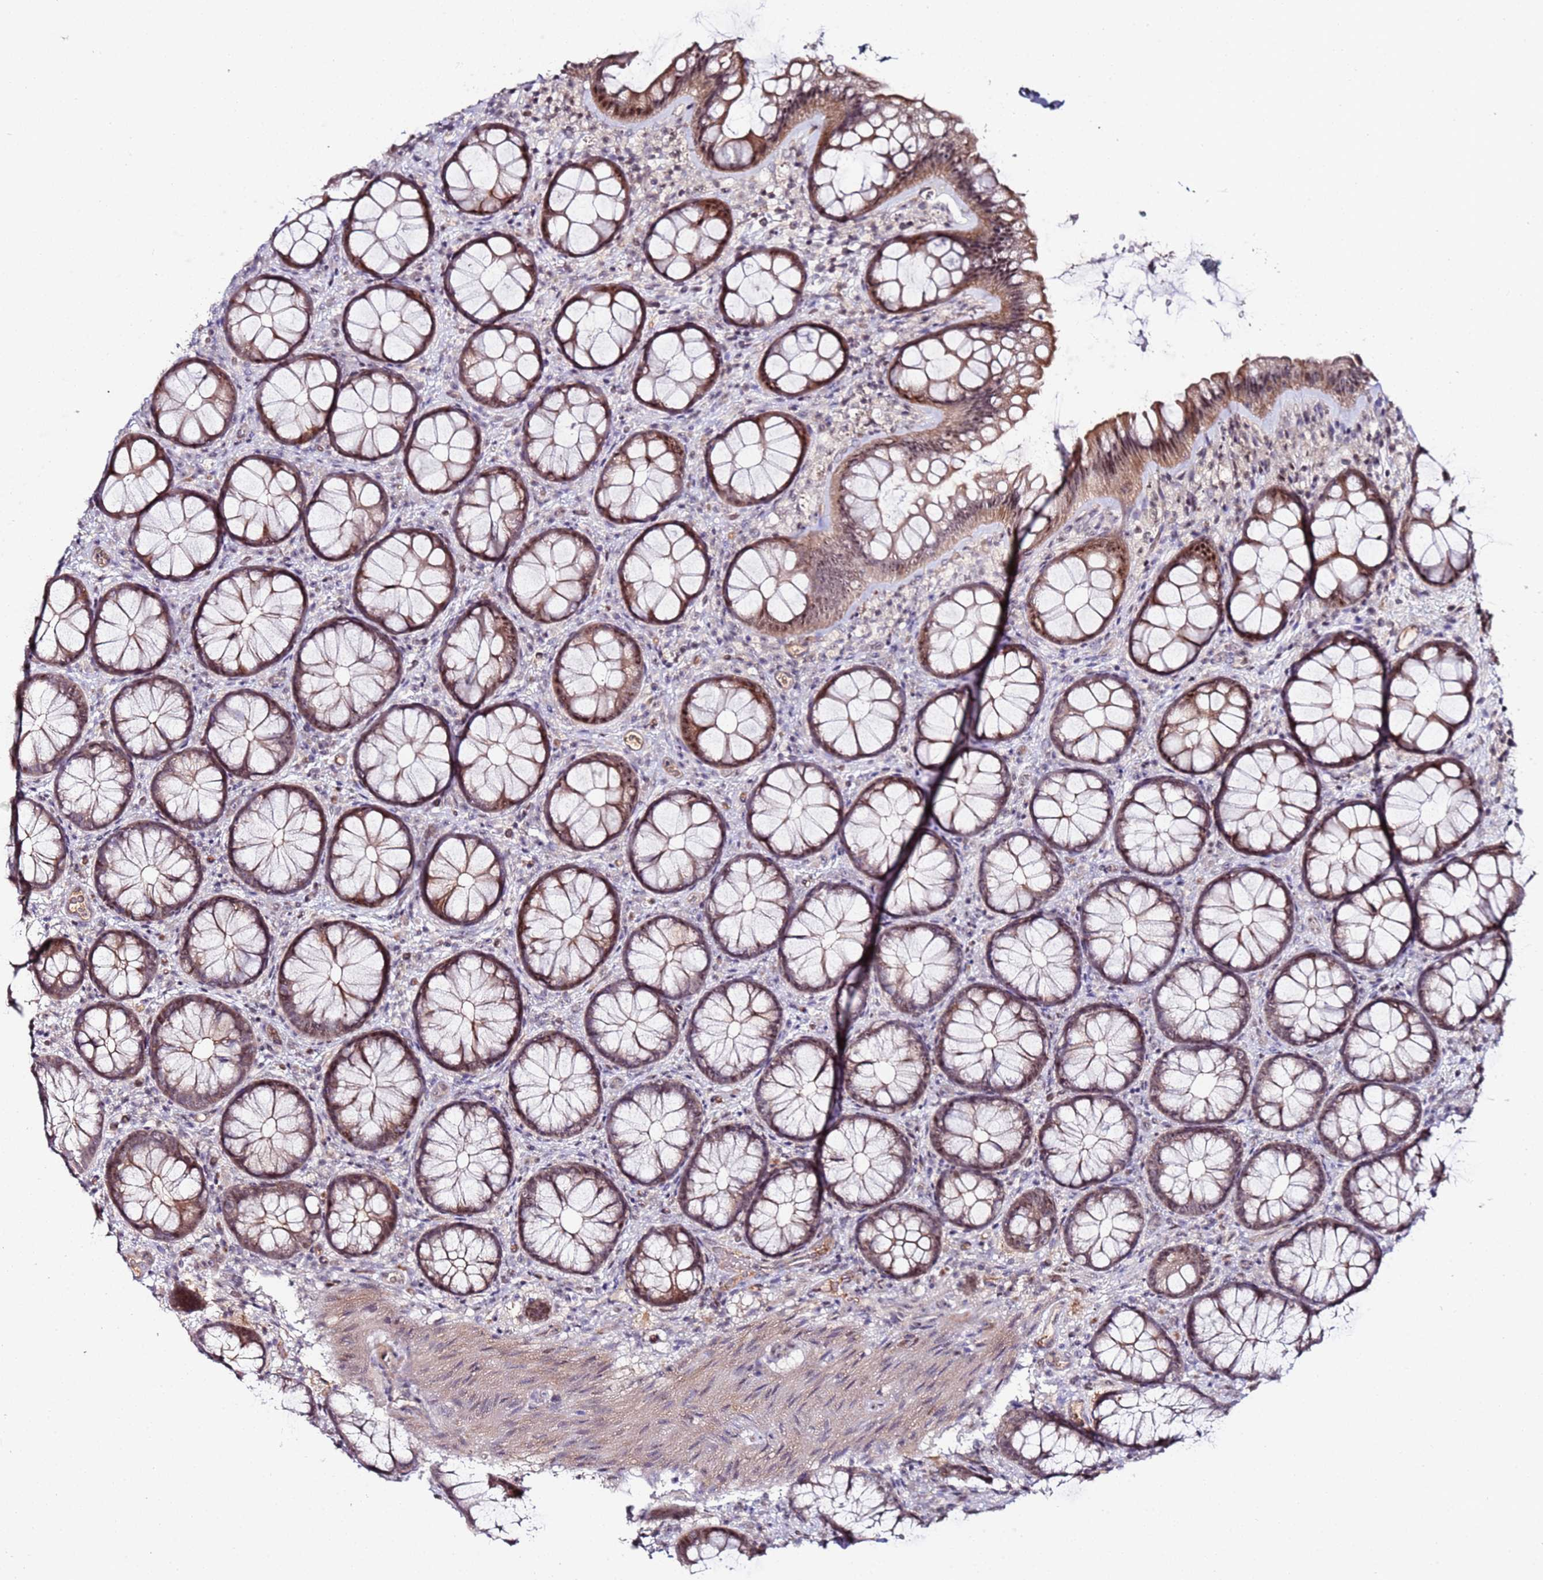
{"staining": {"intensity": "moderate", "quantity": ">75%", "location": "cytoplasmic/membranous"}, "tissue": "colon", "cell_type": "Endothelial cells", "image_type": "normal", "snomed": [{"axis": "morphology", "description": "Normal tissue, NOS"}, {"axis": "topography", "description": "Colon"}], "caption": "IHC micrograph of unremarkable colon stained for a protein (brown), which exhibits medium levels of moderate cytoplasmic/membranous expression in approximately >75% of endothelial cells.", "gene": "DUSP28", "patient": {"sex": "male", "age": 46}}